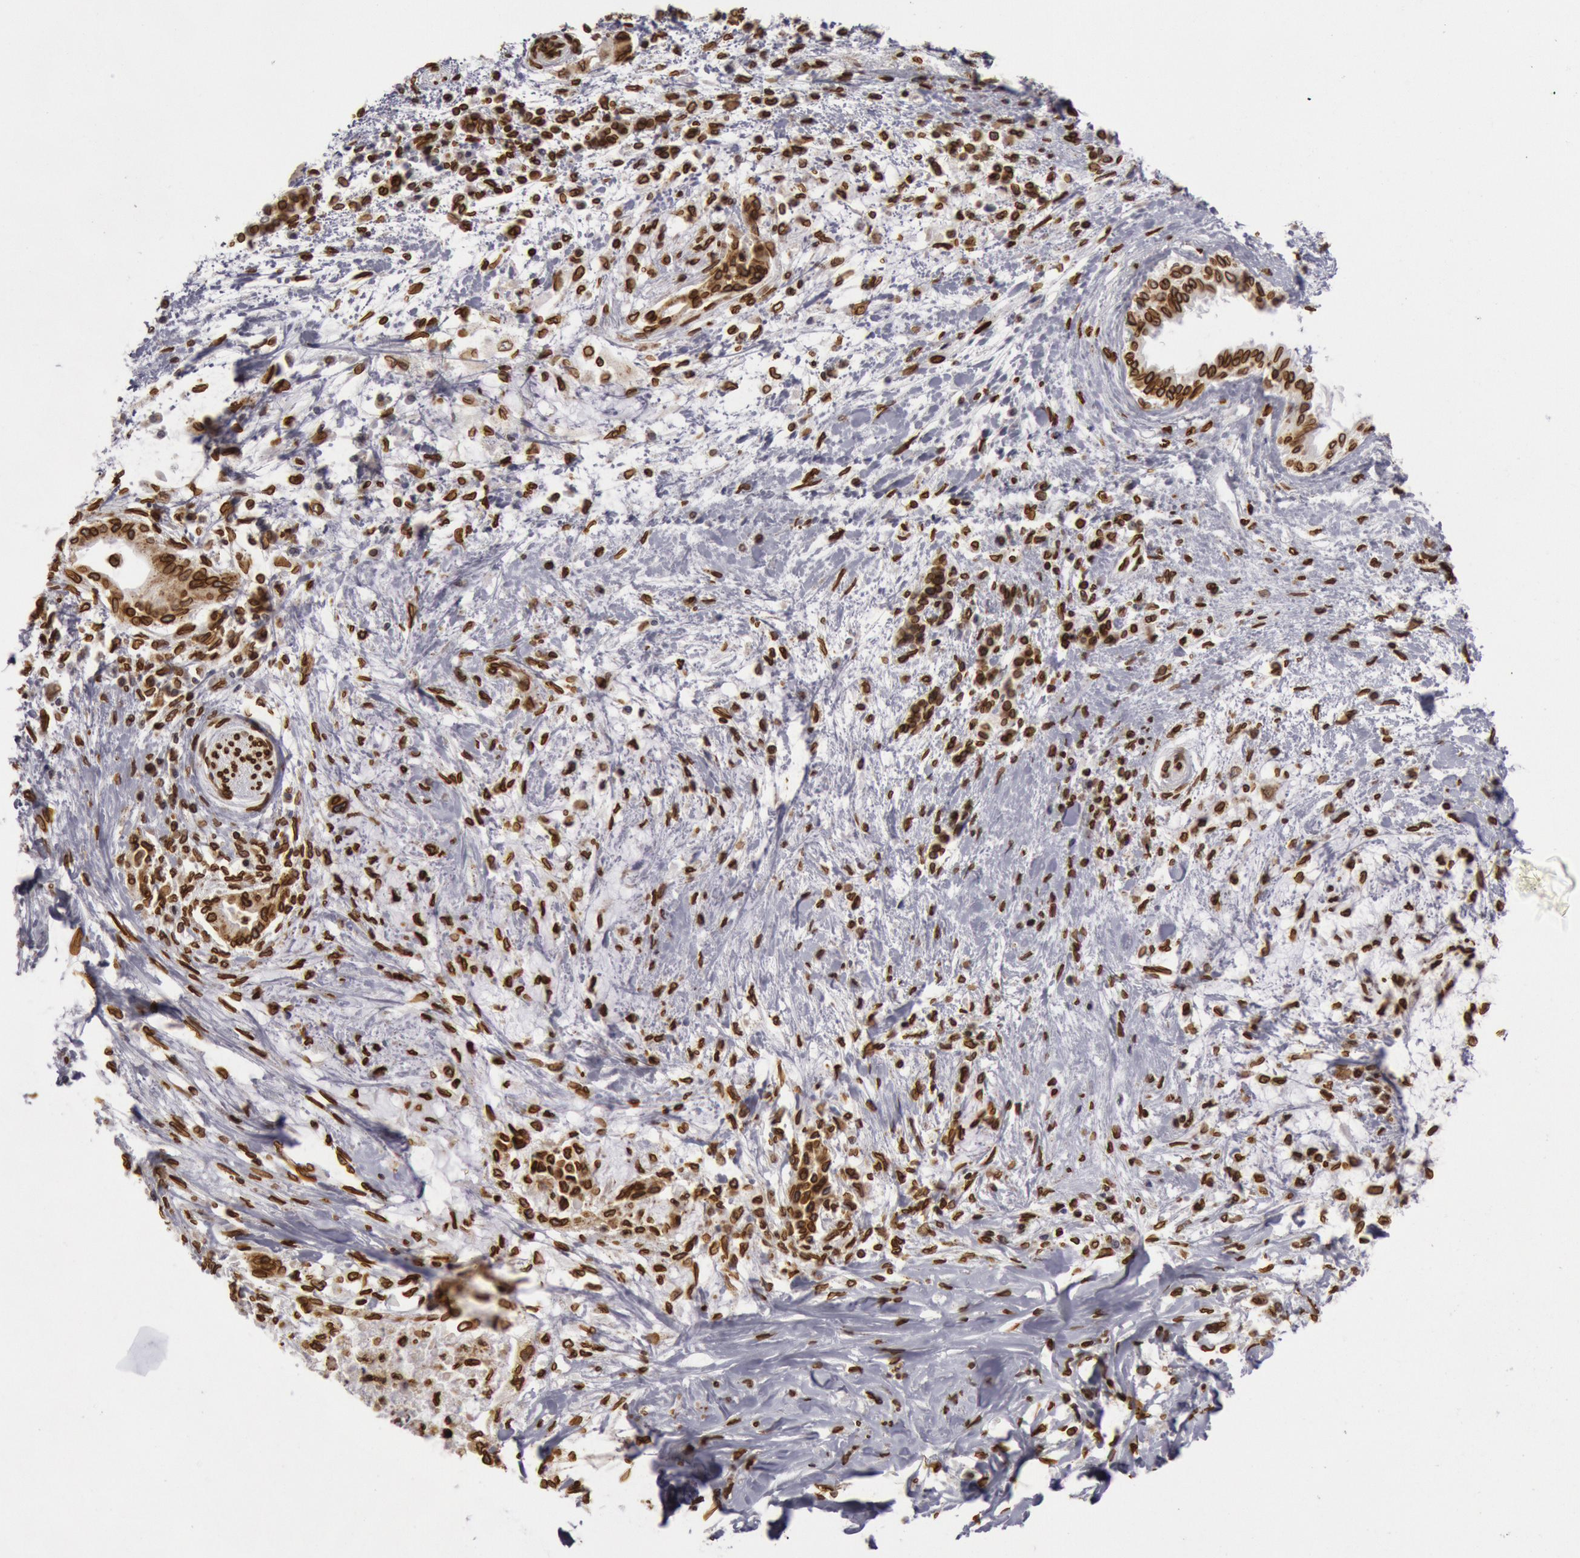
{"staining": {"intensity": "strong", "quantity": ">75%", "location": "nuclear"}, "tissue": "pancreatic cancer", "cell_type": "Tumor cells", "image_type": "cancer", "snomed": [{"axis": "morphology", "description": "Adenocarcinoma, NOS"}, {"axis": "topography", "description": "Pancreas"}], "caption": "A high amount of strong nuclear staining is seen in about >75% of tumor cells in pancreatic adenocarcinoma tissue.", "gene": "SUN2", "patient": {"sex": "female", "age": 64}}